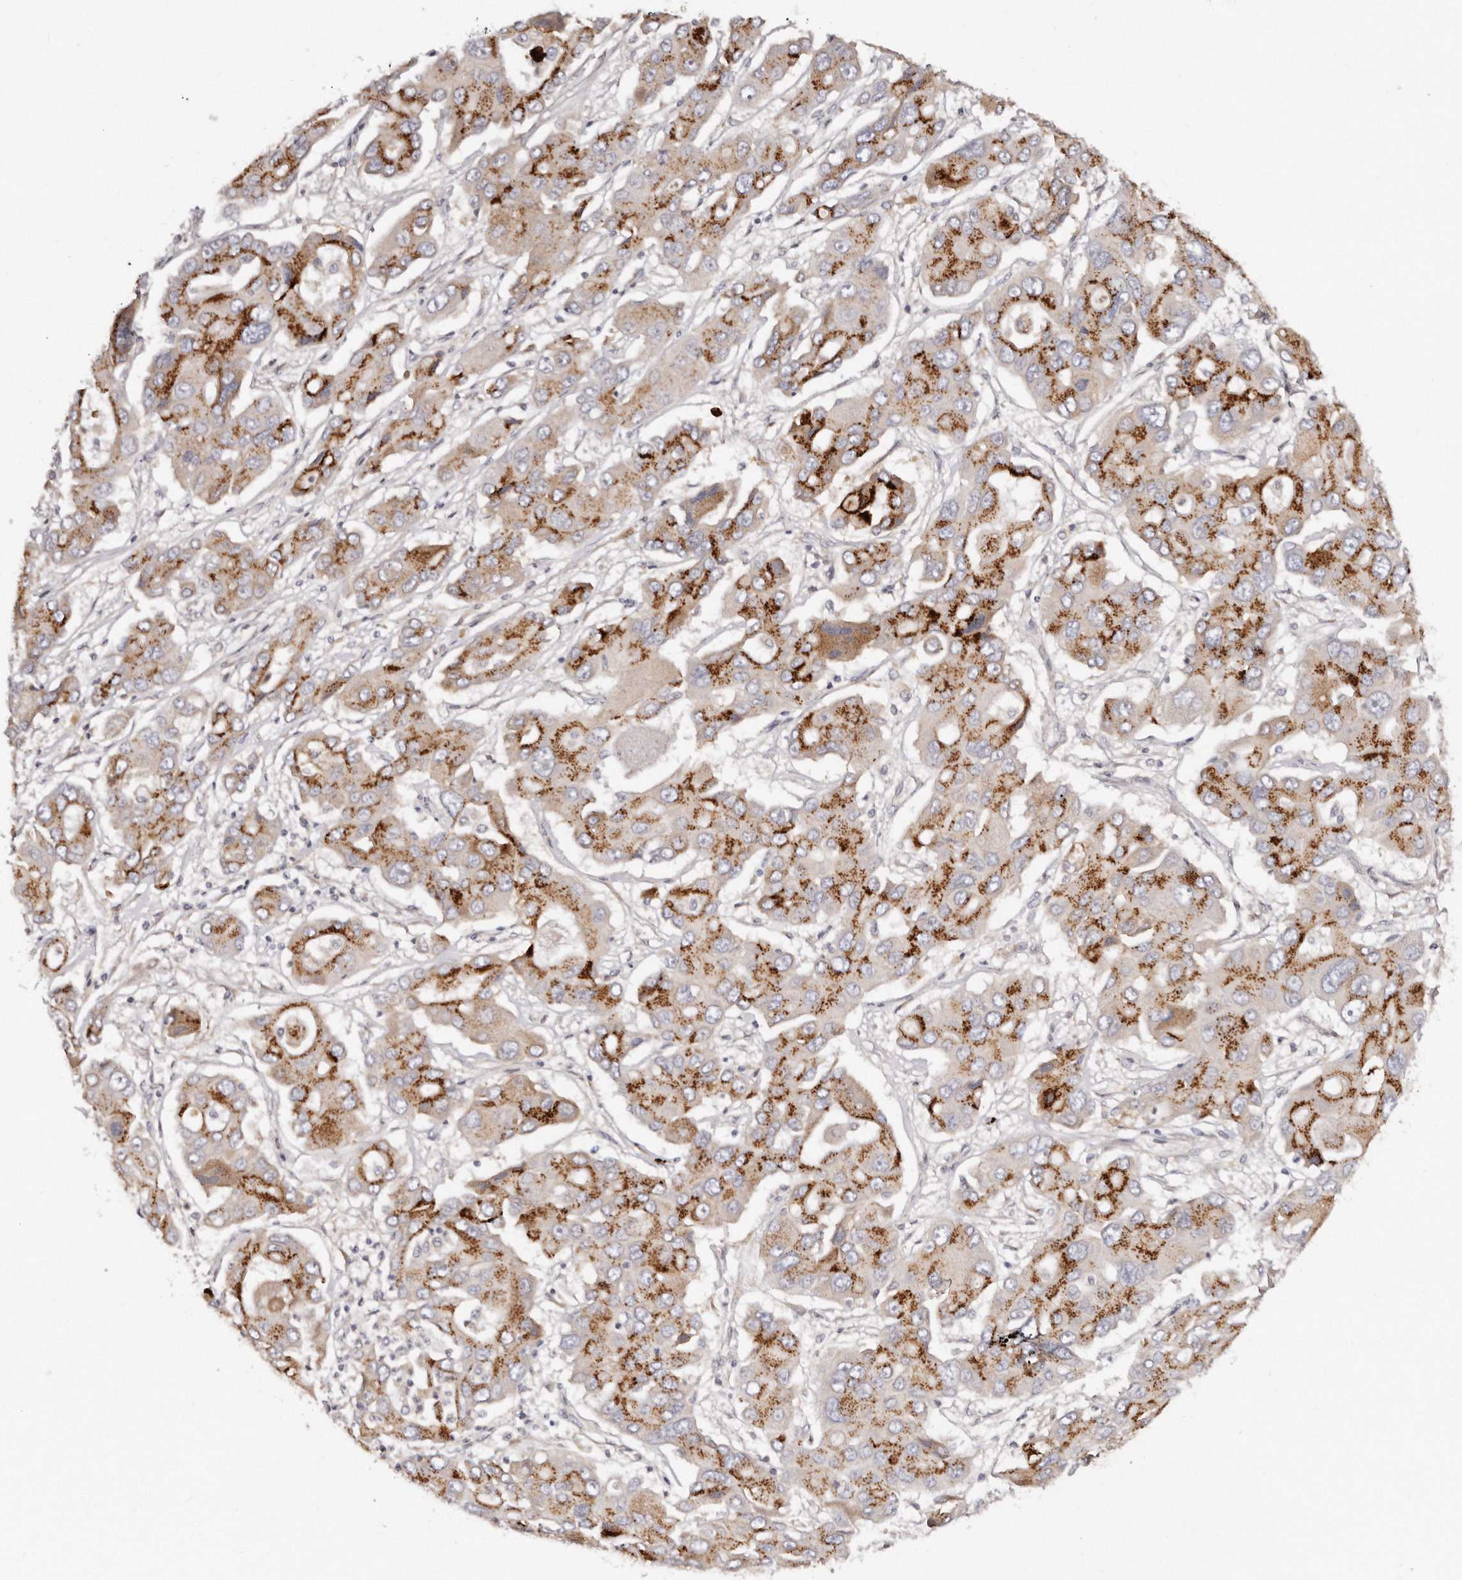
{"staining": {"intensity": "strong", "quantity": "25%-75%", "location": "cytoplasmic/membranous"}, "tissue": "liver cancer", "cell_type": "Tumor cells", "image_type": "cancer", "snomed": [{"axis": "morphology", "description": "Cholangiocarcinoma"}, {"axis": "topography", "description": "Liver"}], "caption": "Liver cancer (cholangiocarcinoma) stained with DAB (3,3'-diaminobenzidine) immunohistochemistry reveals high levels of strong cytoplasmic/membranous positivity in approximately 25%-75% of tumor cells. (IHC, brightfield microscopy, high magnification).", "gene": "DACT2", "patient": {"sex": "male", "age": 67}}